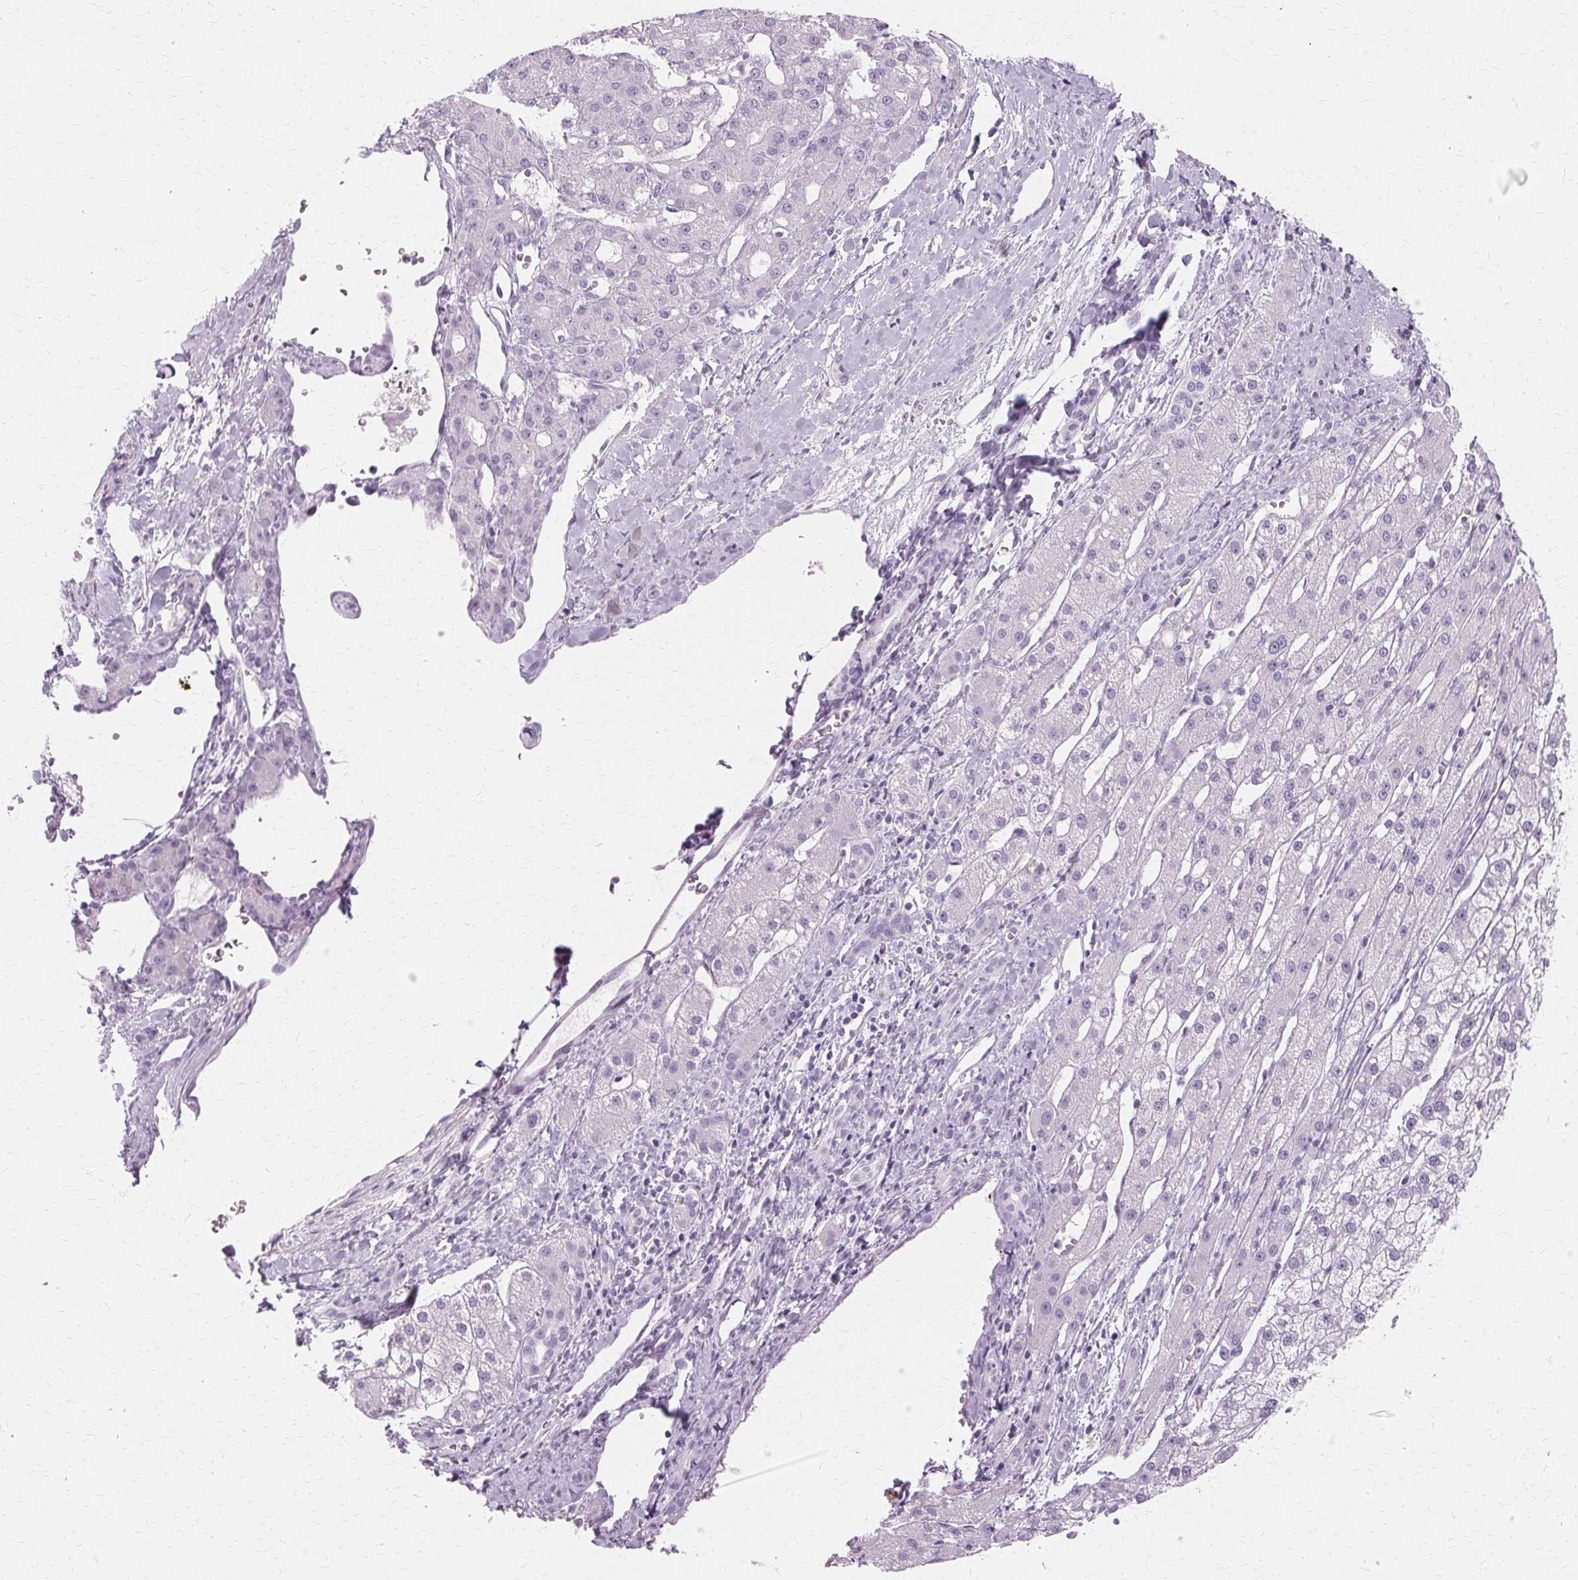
{"staining": {"intensity": "negative", "quantity": "none", "location": "none"}, "tissue": "liver cancer", "cell_type": "Tumor cells", "image_type": "cancer", "snomed": [{"axis": "morphology", "description": "Carcinoma, Hepatocellular, NOS"}, {"axis": "topography", "description": "Liver"}], "caption": "Immunohistochemistry (IHC) micrograph of hepatocellular carcinoma (liver) stained for a protein (brown), which displays no staining in tumor cells.", "gene": "KRT6C", "patient": {"sex": "male", "age": 67}}